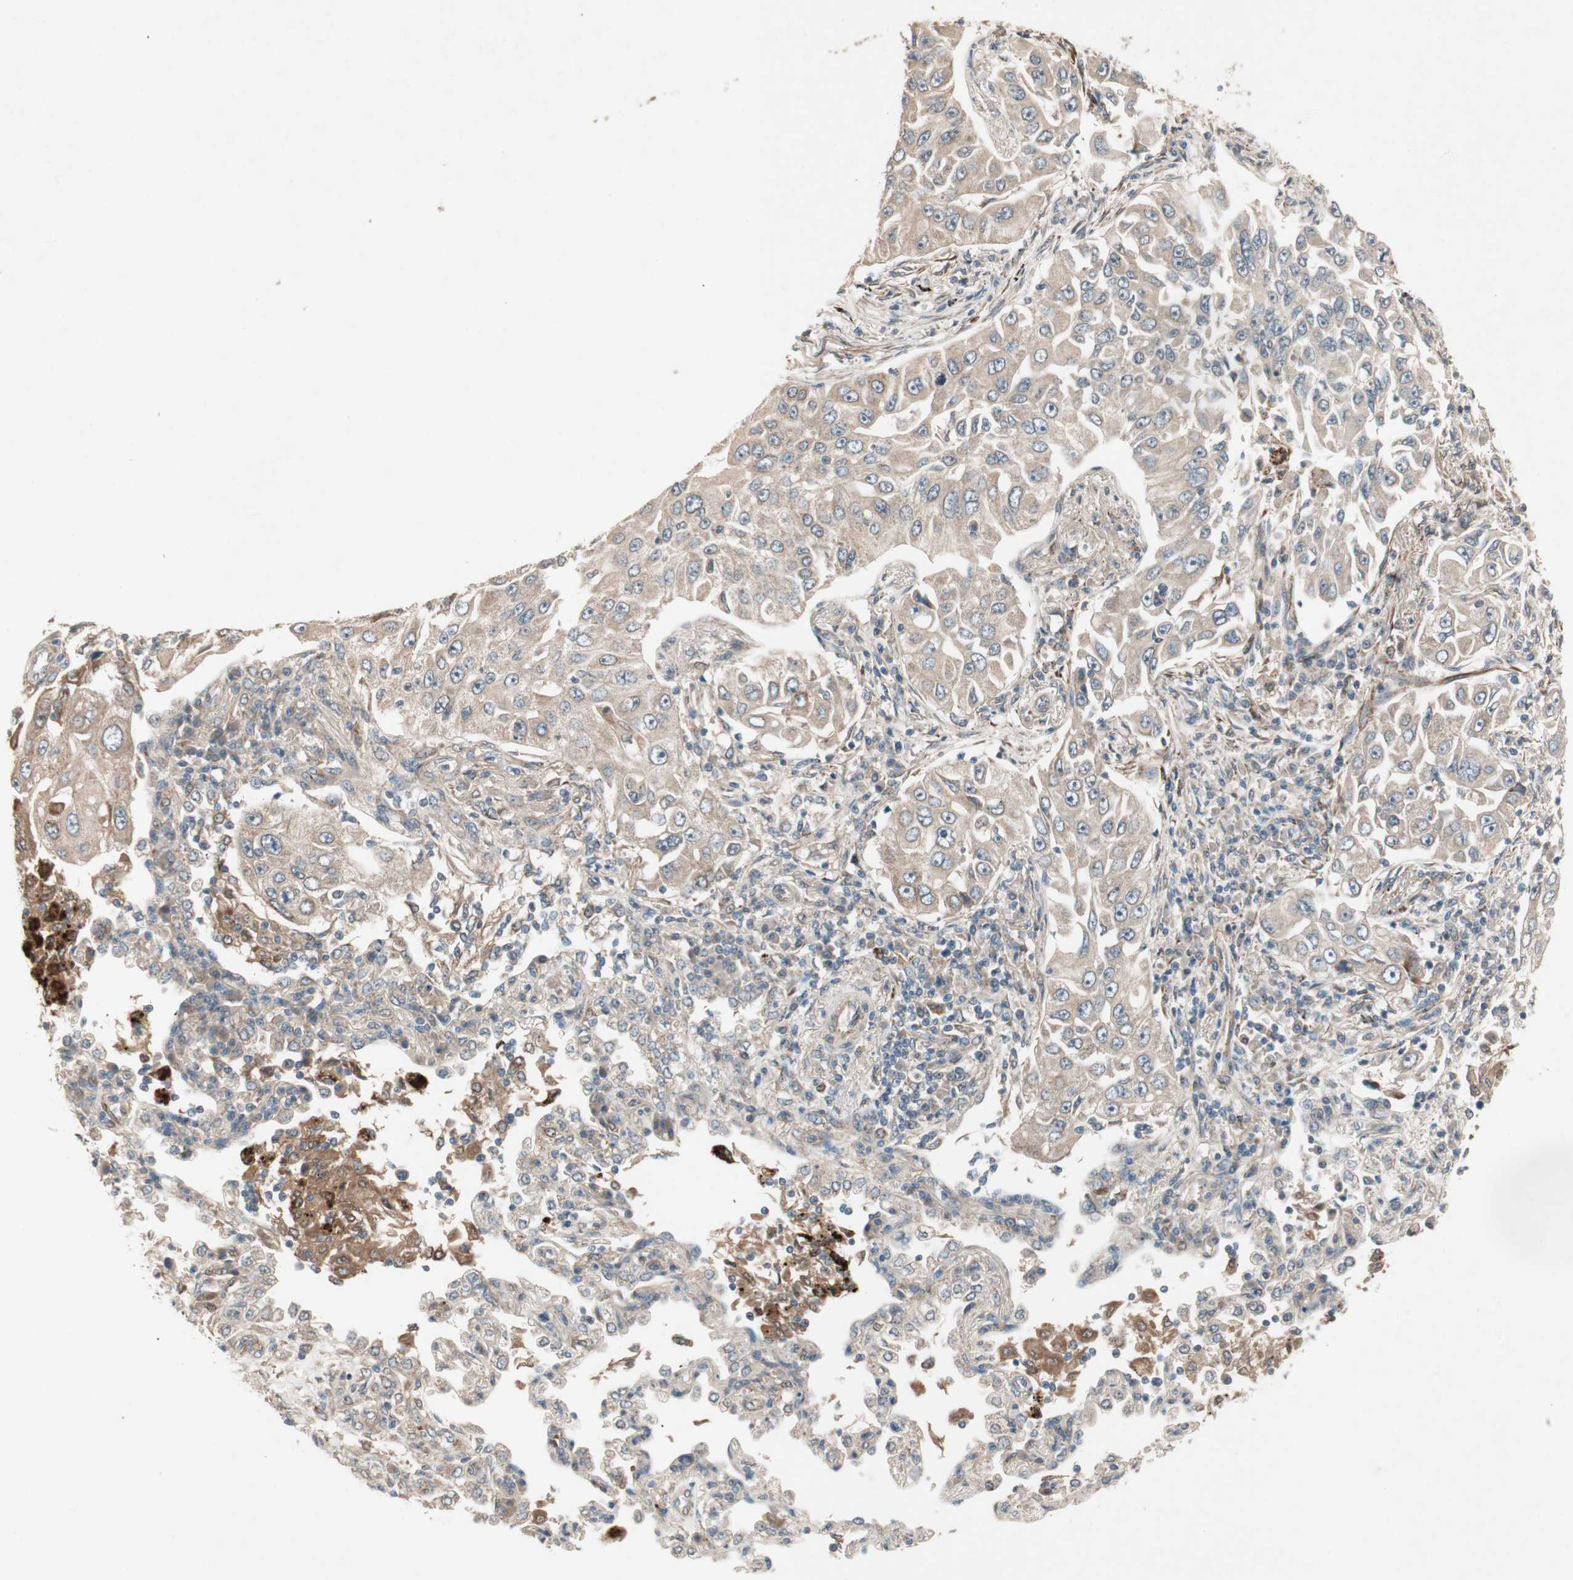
{"staining": {"intensity": "negative", "quantity": "none", "location": "none"}, "tissue": "lung cancer", "cell_type": "Tumor cells", "image_type": "cancer", "snomed": [{"axis": "morphology", "description": "Adenocarcinoma, NOS"}, {"axis": "topography", "description": "Lung"}], "caption": "Micrograph shows no significant protein staining in tumor cells of adenocarcinoma (lung).", "gene": "SDSL", "patient": {"sex": "male", "age": 84}}